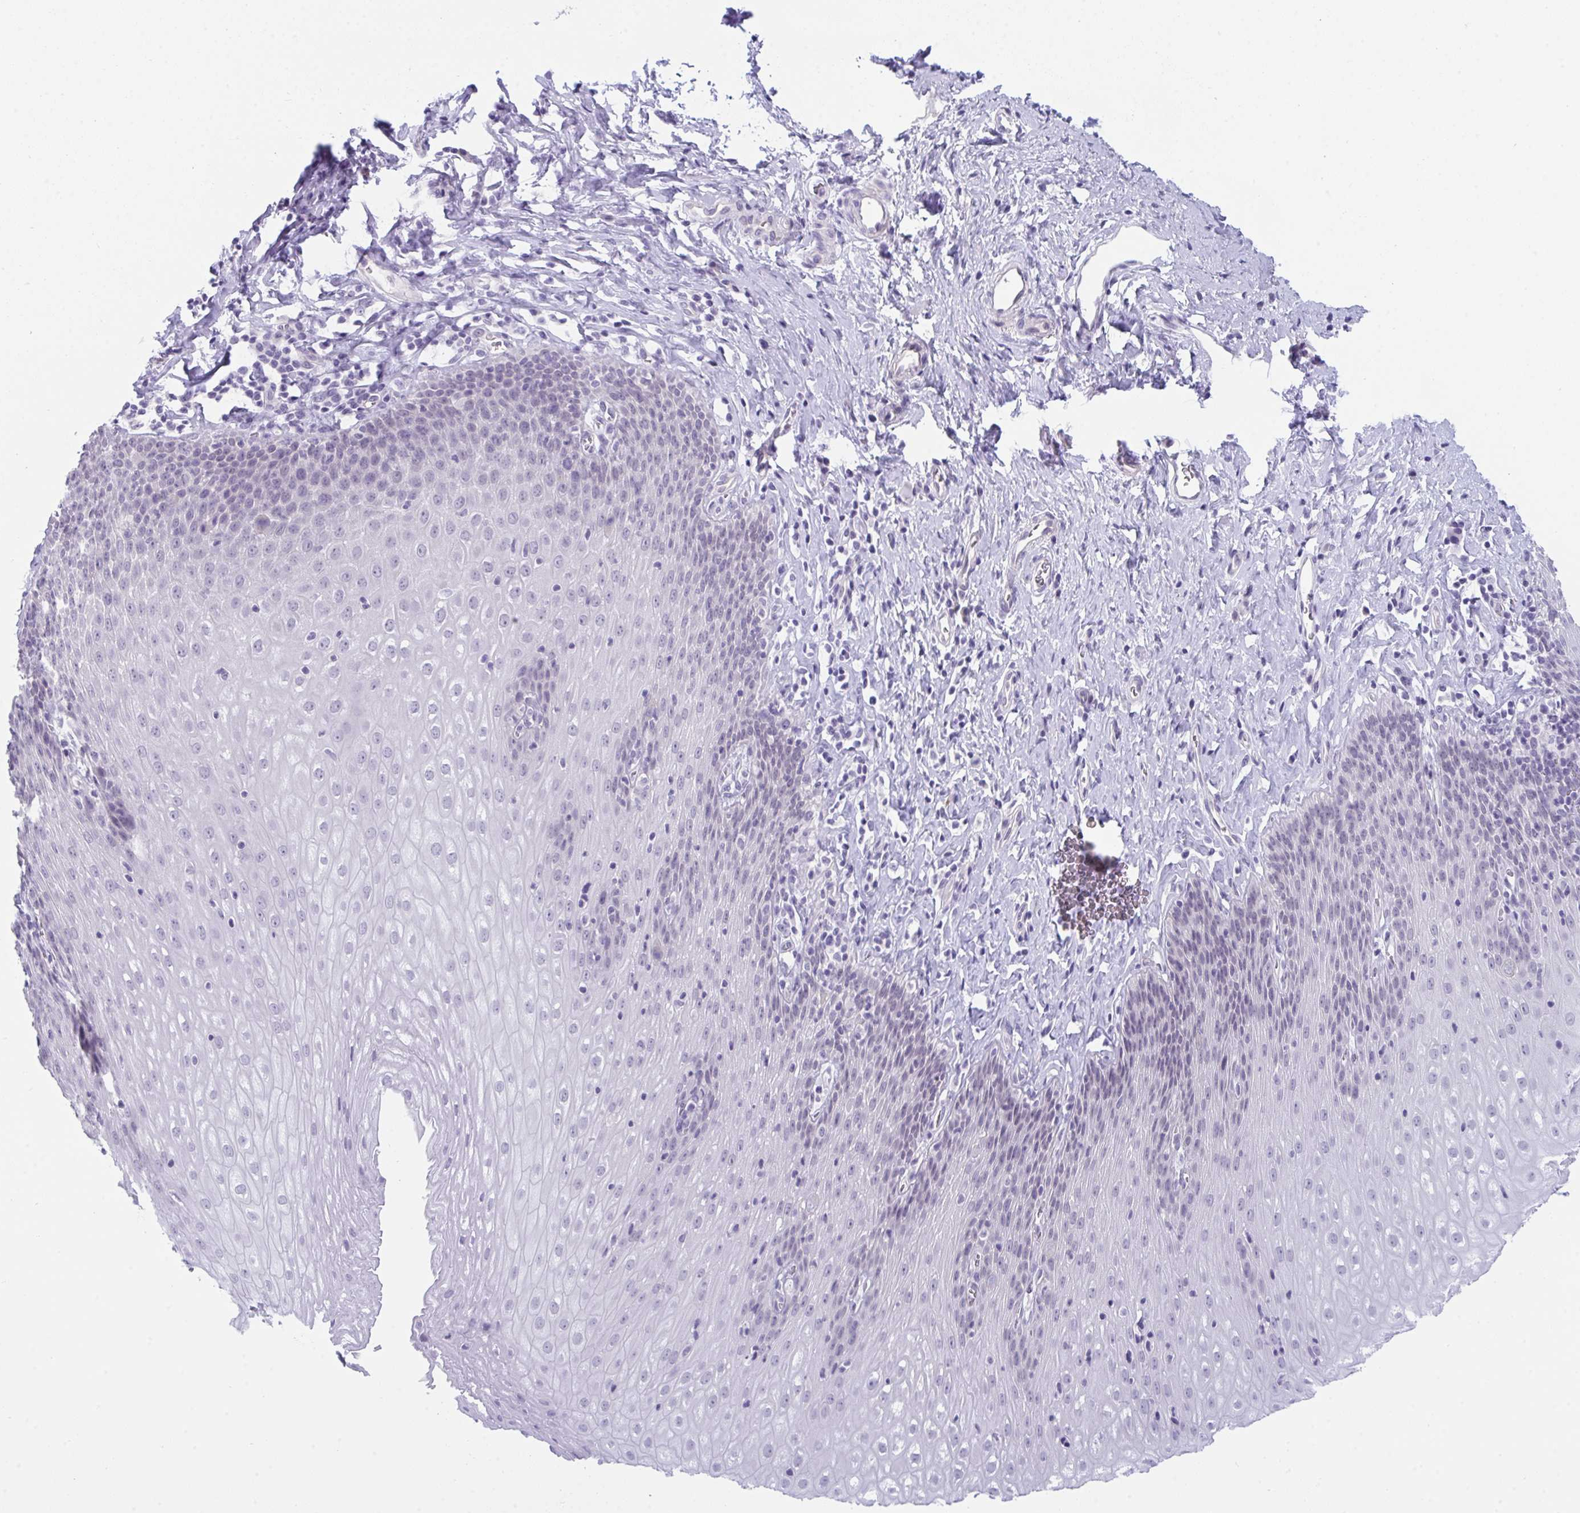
{"staining": {"intensity": "weak", "quantity": "<25%", "location": "nuclear"}, "tissue": "esophagus", "cell_type": "Squamous epithelial cells", "image_type": "normal", "snomed": [{"axis": "morphology", "description": "Normal tissue, NOS"}, {"axis": "topography", "description": "Esophagus"}], "caption": "There is no significant staining in squamous epithelial cells of esophagus. (Stains: DAB (3,3'-diaminobenzidine) IHC with hematoxylin counter stain, Microscopy: brightfield microscopy at high magnification).", "gene": "BMAL2", "patient": {"sex": "female", "age": 61}}